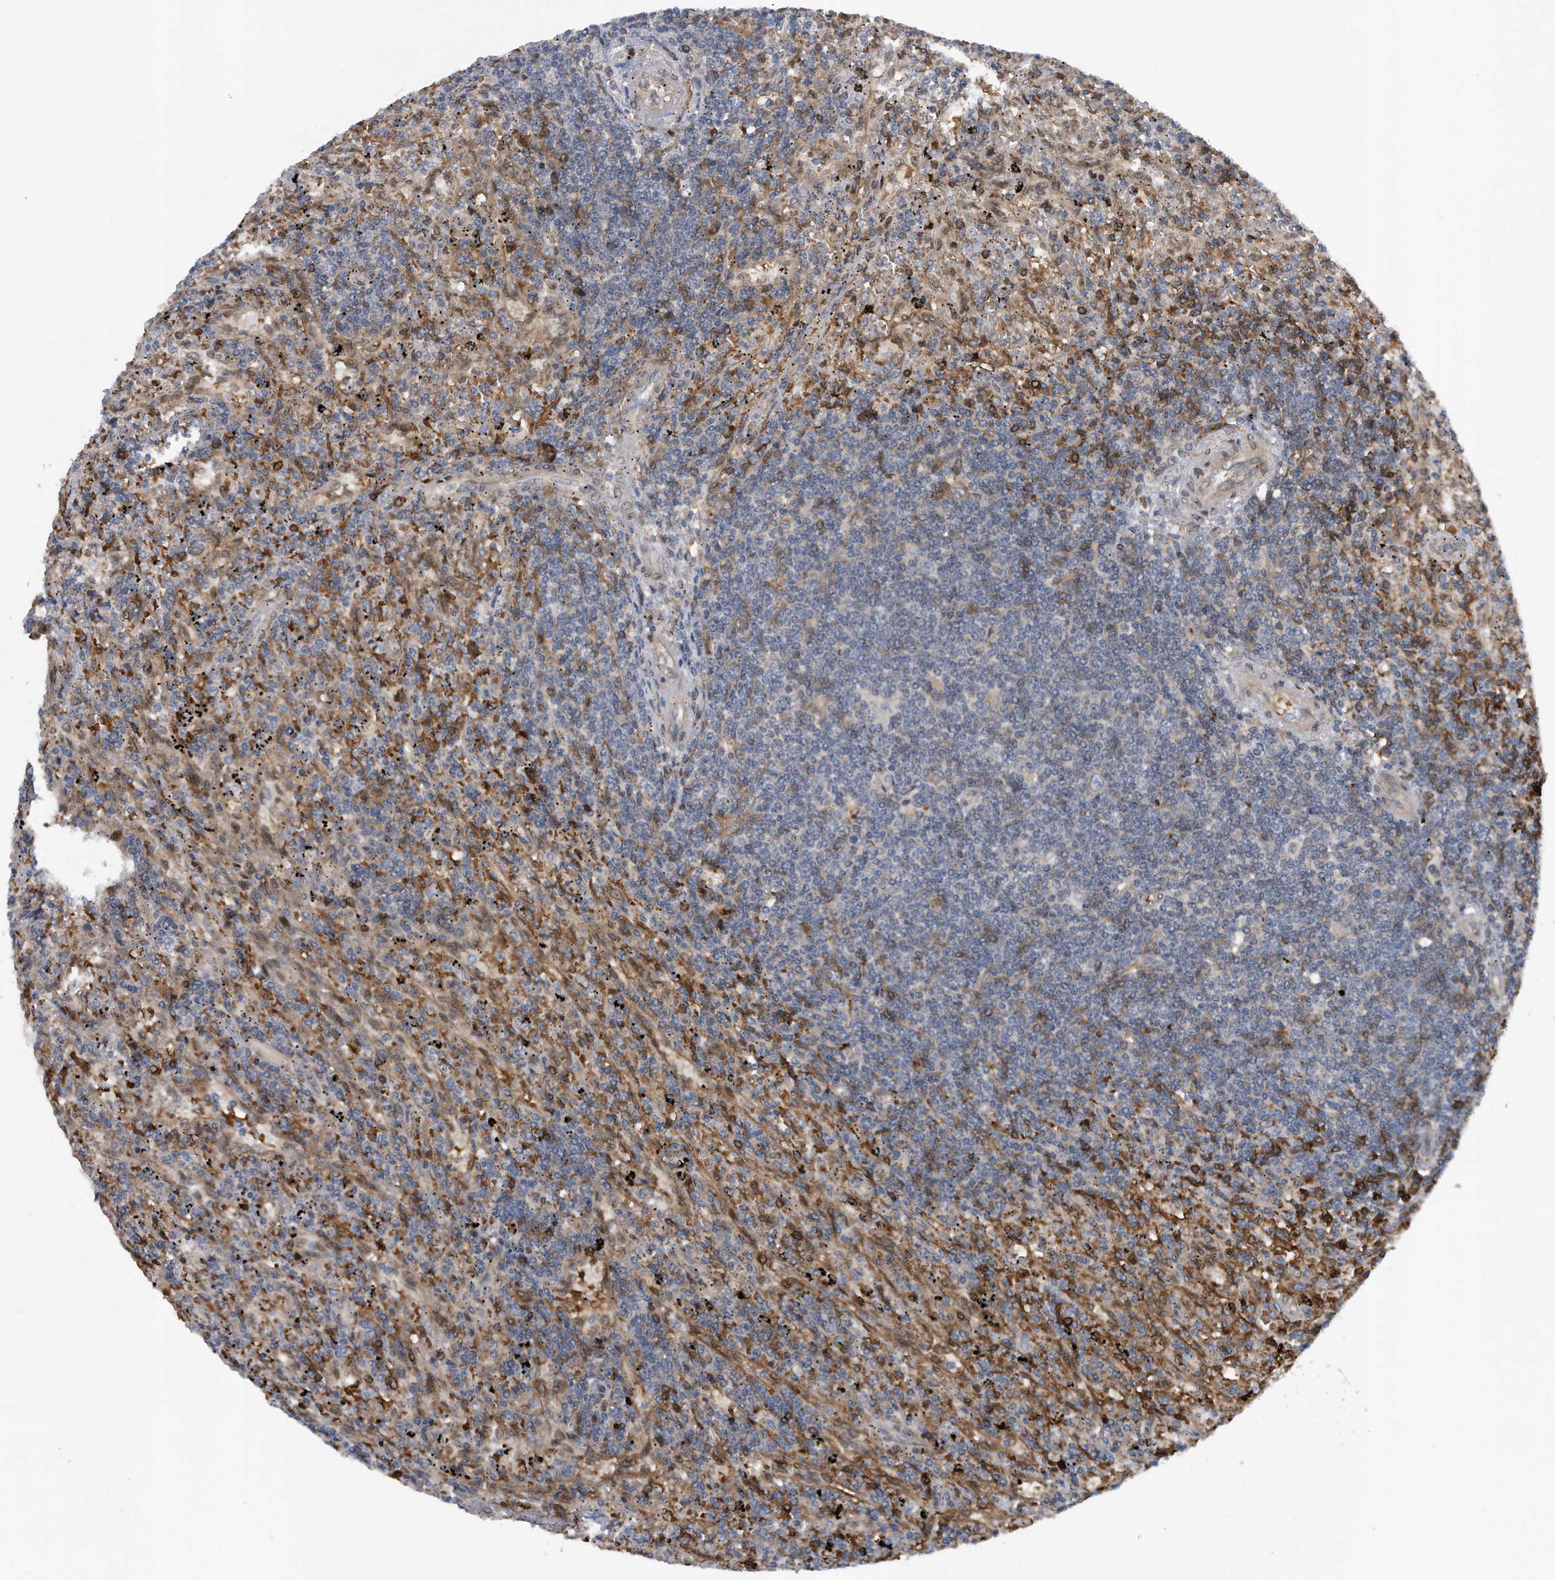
{"staining": {"intensity": "negative", "quantity": "none", "location": "none"}, "tissue": "lymphoma", "cell_type": "Tumor cells", "image_type": "cancer", "snomed": [{"axis": "morphology", "description": "Malignant lymphoma, non-Hodgkin's type, Low grade"}, {"axis": "topography", "description": "Spleen"}], "caption": "Immunohistochemistry of lymphoma exhibits no positivity in tumor cells.", "gene": "ZNF79", "patient": {"sex": "male", "age": 76}}